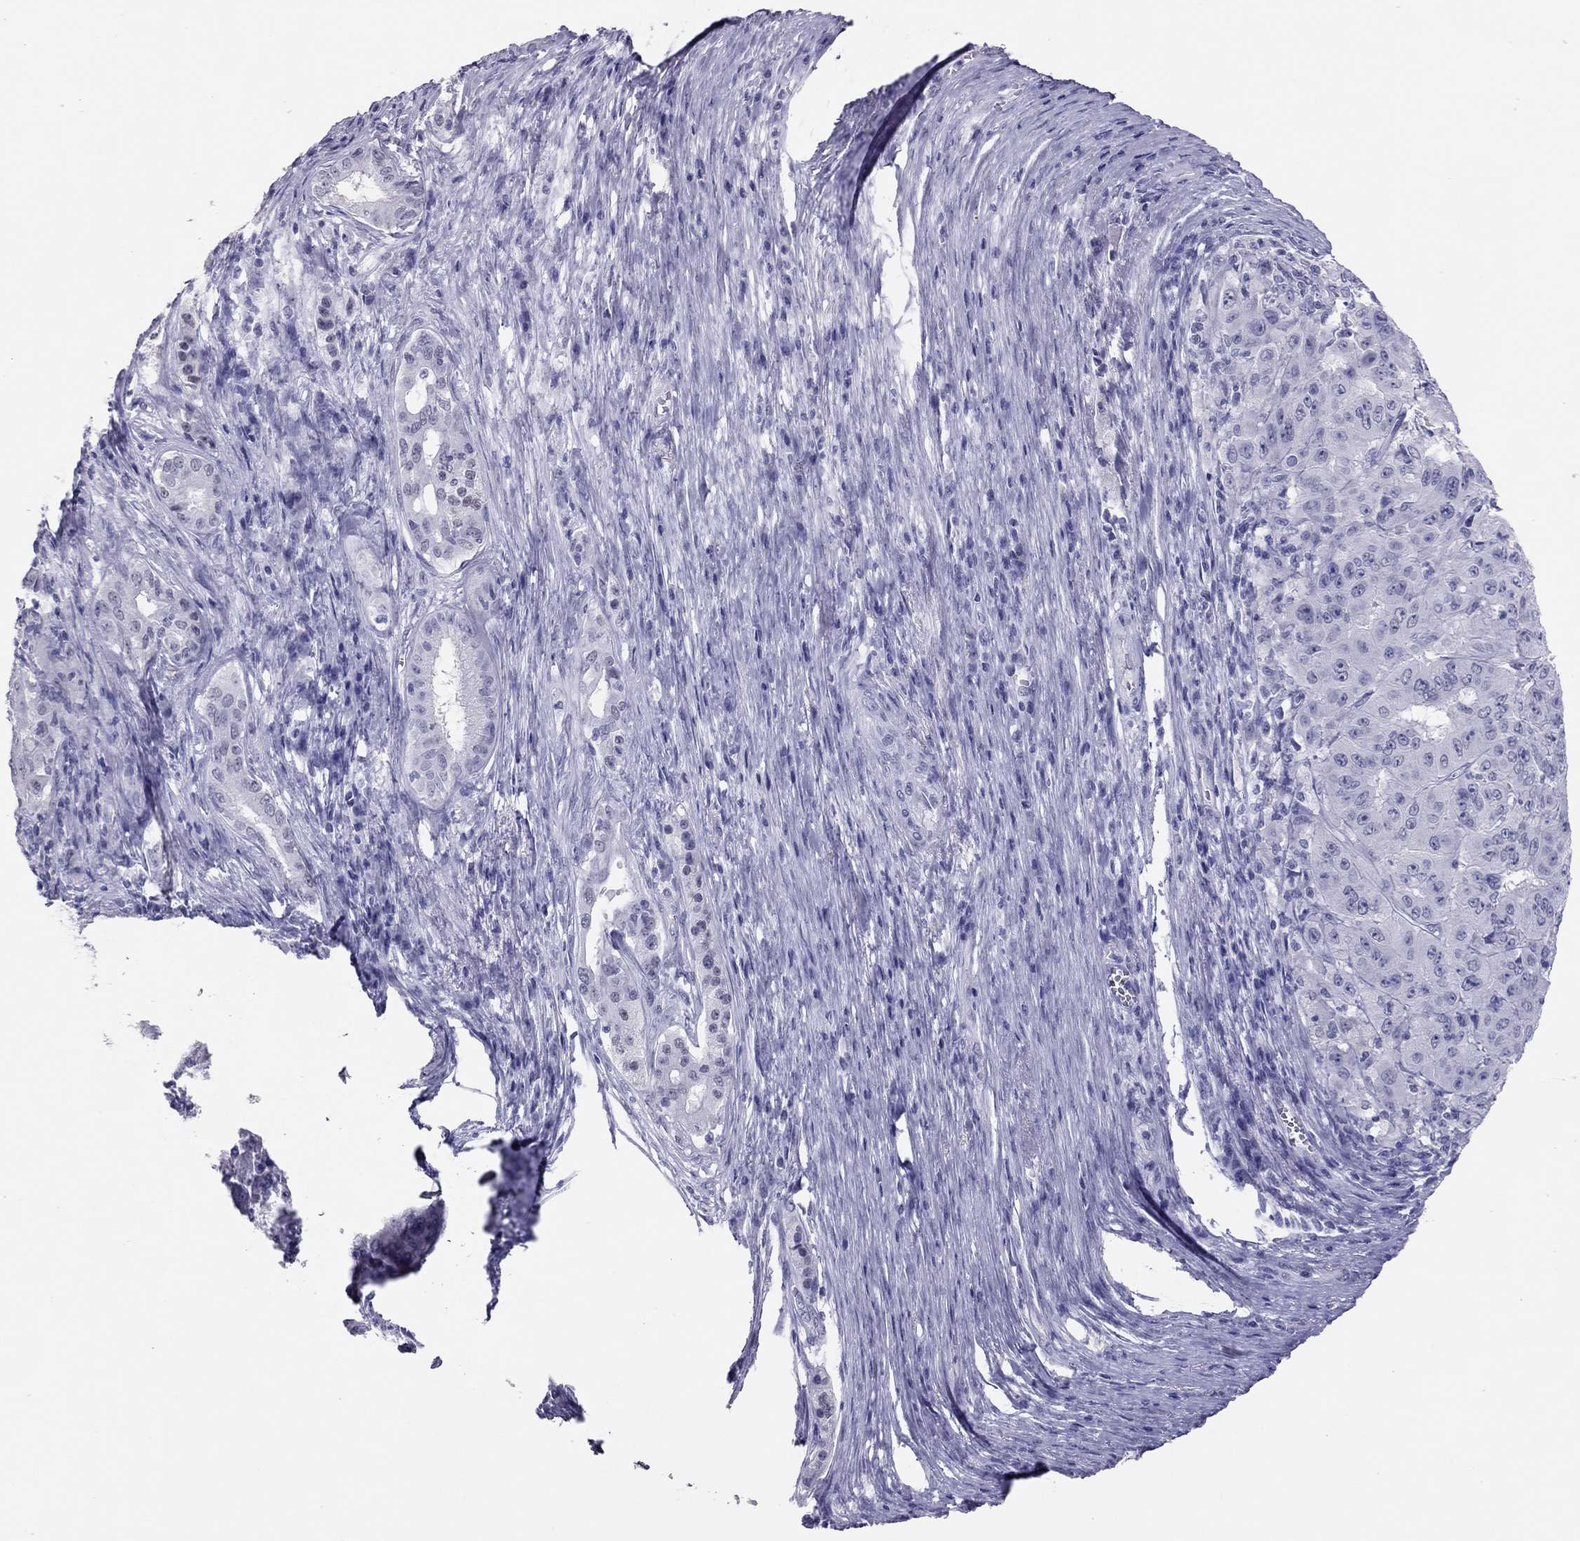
{"staining": {"intensity": "negative", "quantity": "none", "location": "none"}, "tissue": "pancreatic cancer", "cell_type": "Tumor cells", "image_type": "cancer", "snomed": [{"axis": "morphology", "description": "Adenocarcinoma, NOS"}, {"axis": "topography", "description": "Pancreas"}], "caption": "The immunohistochemistry (IHC) image has no significant expression in tumor cells of pancreatic adenocarcinoma tissue.", "gene": "PHOX2A", "patient": {"sex": "male", "age": 63}}